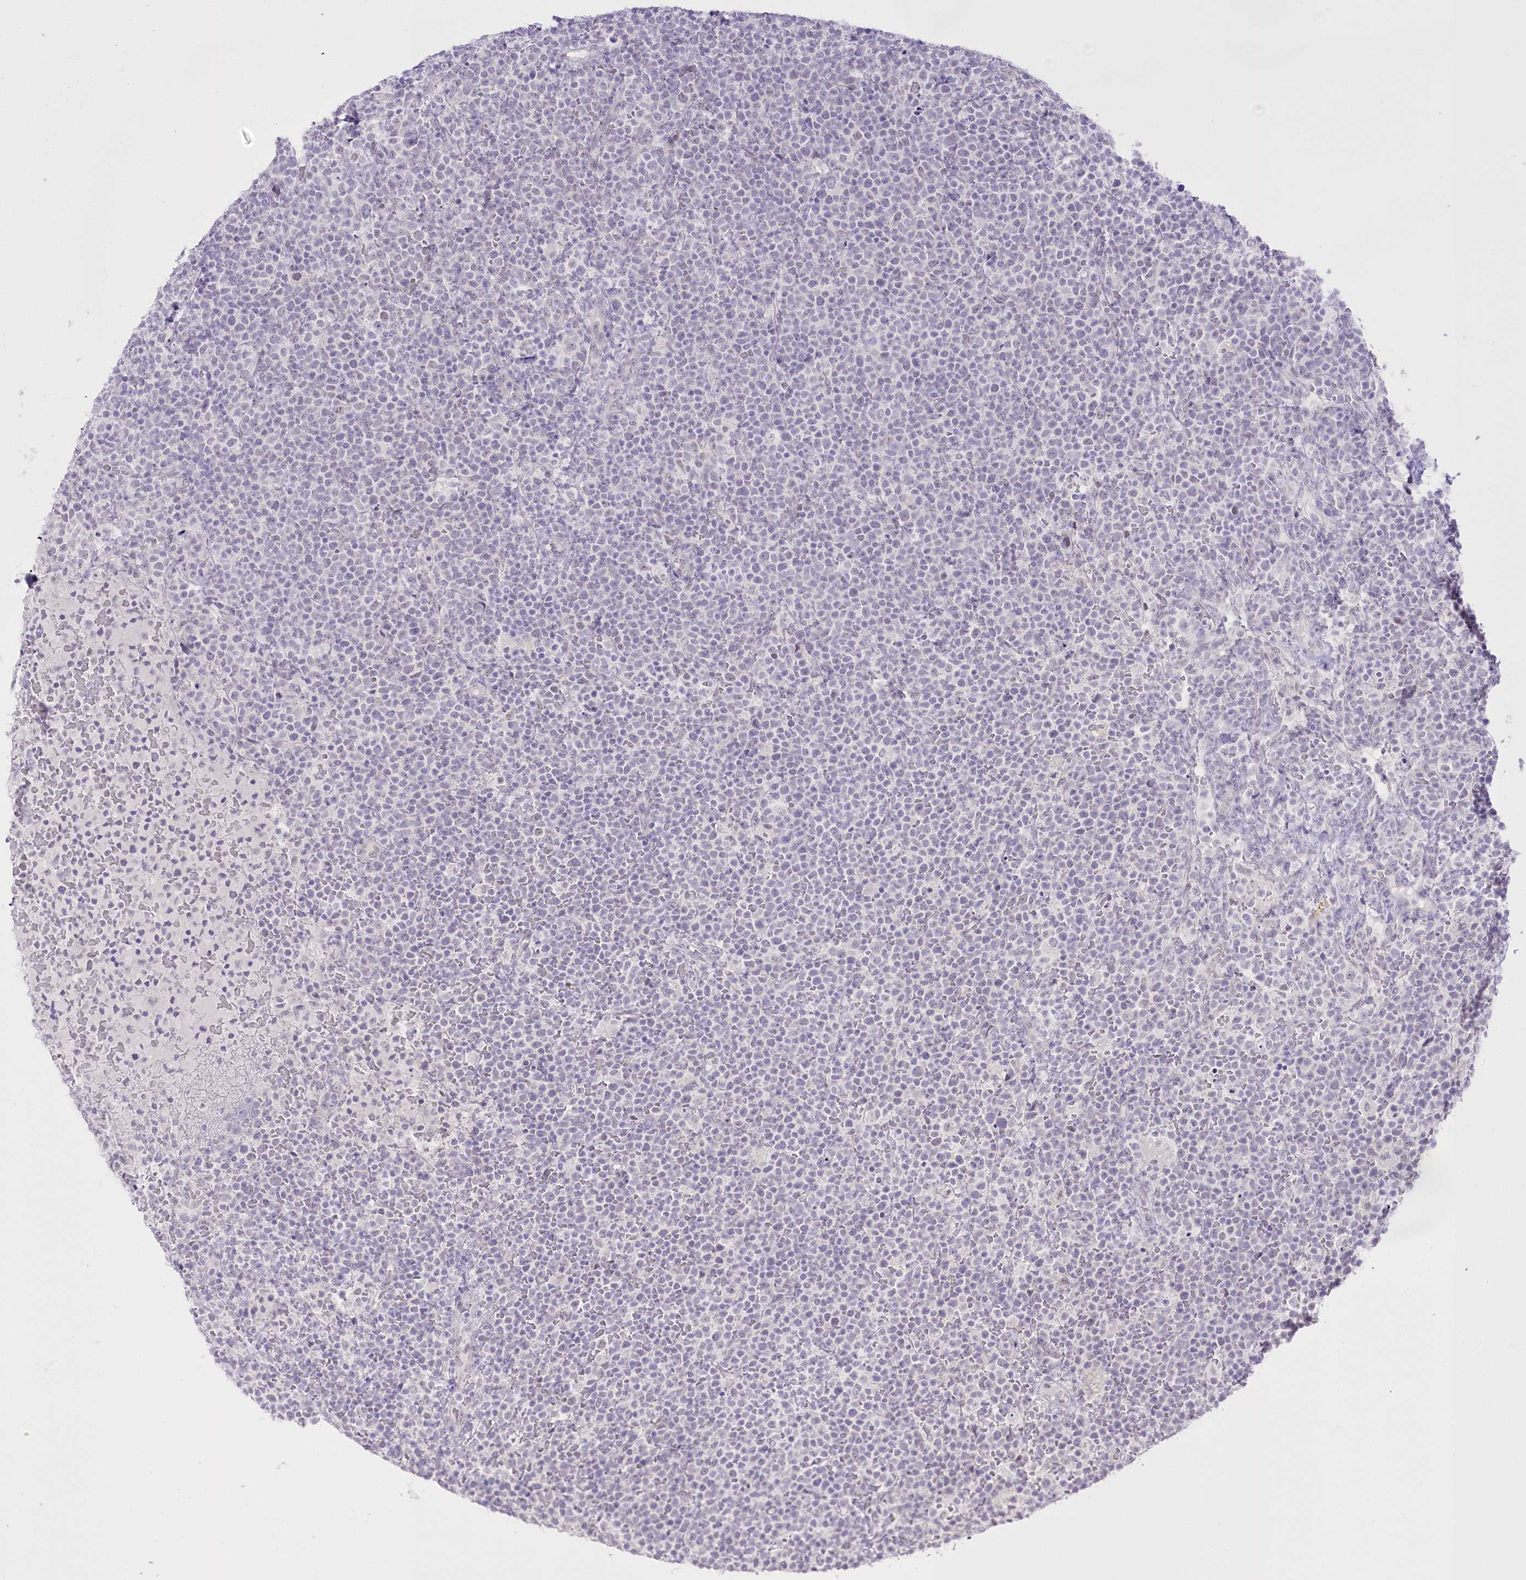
{"staining": {"intensity": "negative", "quantity": "none", "location": "none"}, "tissue": "lymphoma", "cell_type": "Tumor cells", "image_type": "cancer", "snomed": [{"axis": "morphology", "description": "Malignant lymphoma, non-Hodgkin's type, High grade"}, {"axis": "topography", "description": "Lymph node"}], "caption": "Micrograph shows no protein positivity in tumor cells of malignant lymphoma, non-Hodgkin's type (high-grade) tissue.", "gene": "SLC39A10", "patient": {"sex": "male", "age": 61}}